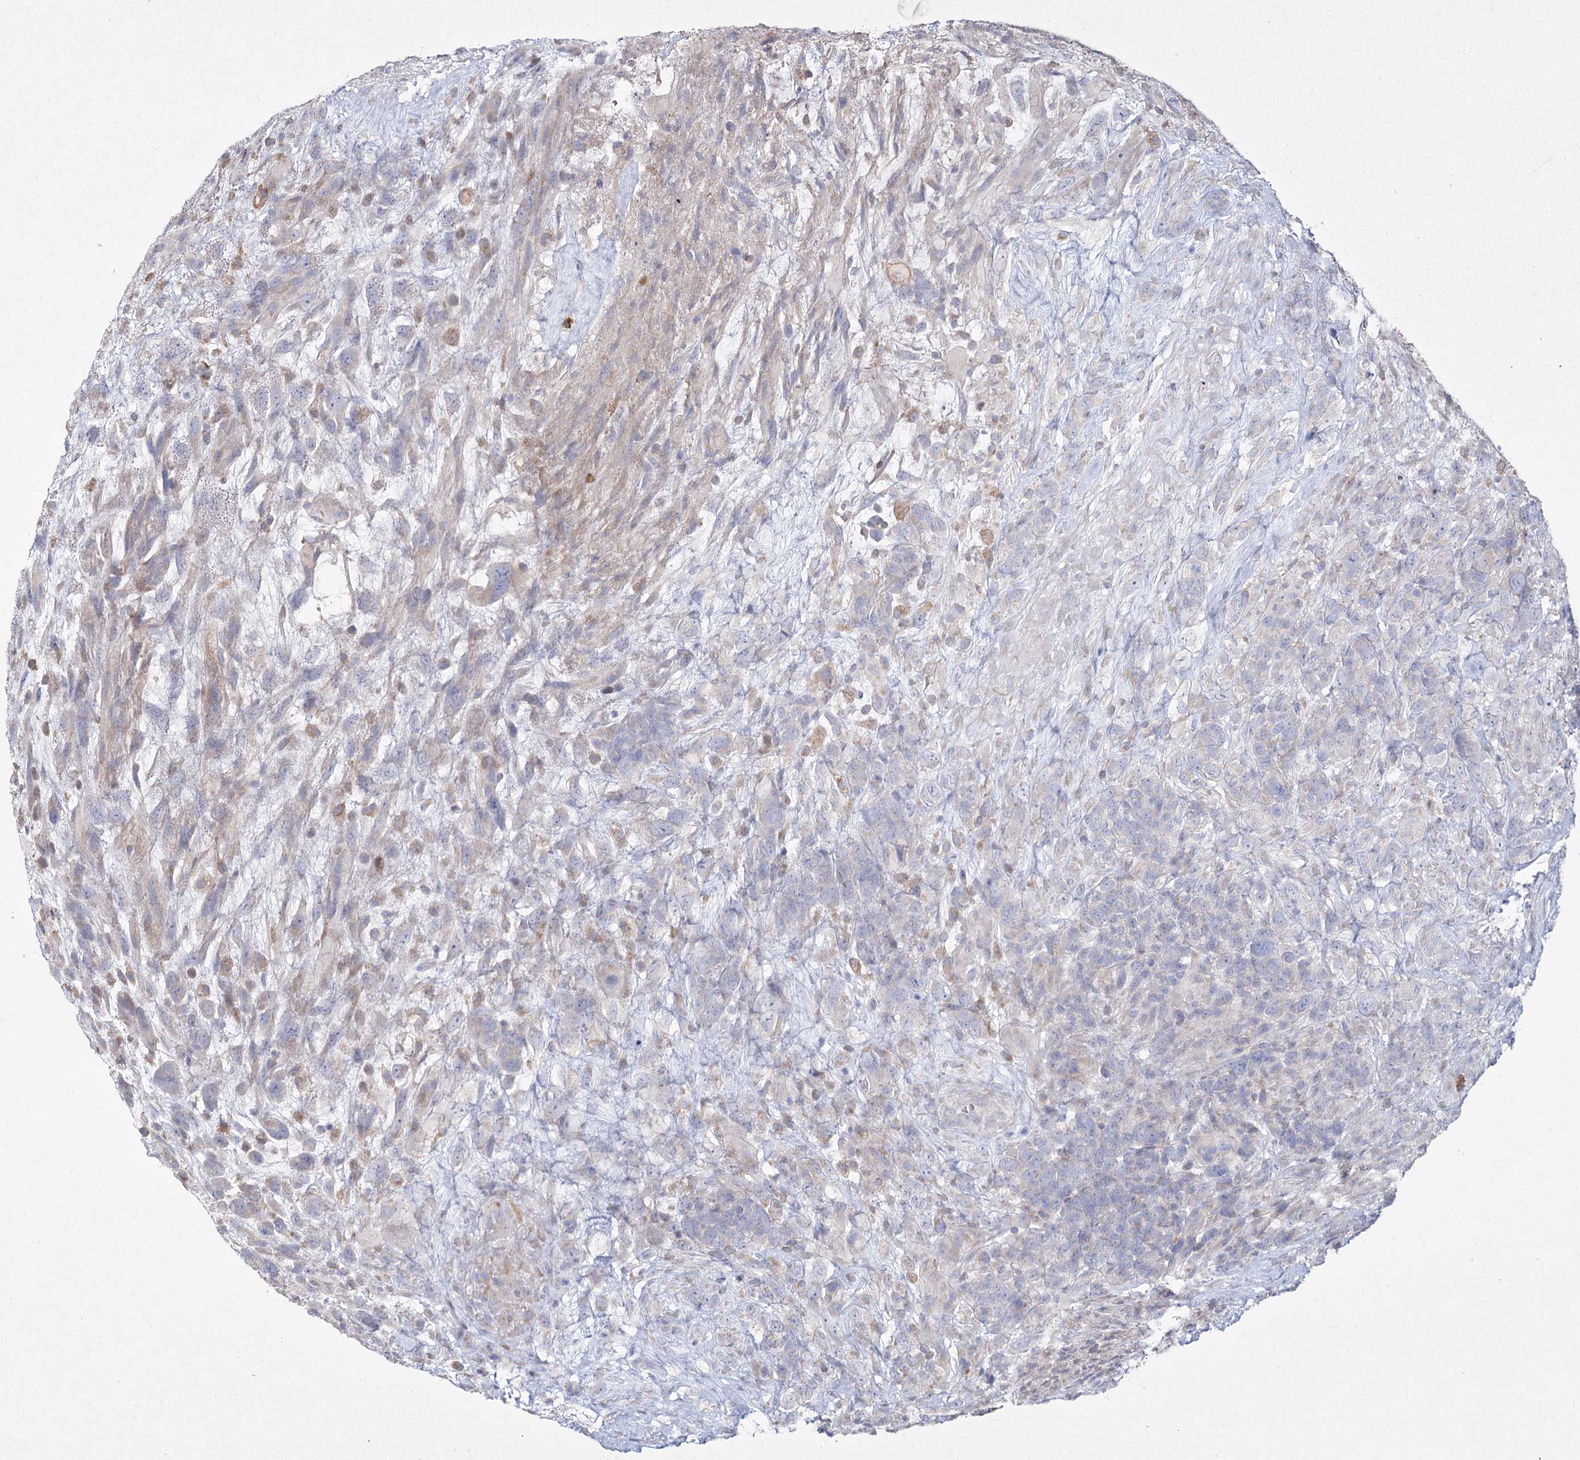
{"staining": {"intensity": "weak", "quantity": "<25%", "location": "cytoplasmic/membranous"}, "tissue": "glioma", "cell_type": "Tumor cells", "image_type": "cancer", "snomed": [{"axis": "morphology", "description": "Glioma, malignant, High grade"}, {"axis": "topography", "description": "Brain"}], "caption": "IHC of glioma reveals no staining in tumor cells. (IHC, brightfield microscopy, high magnification).", "gene": "NIPAL4", "patient": {"sex": "male", "age": 61}}